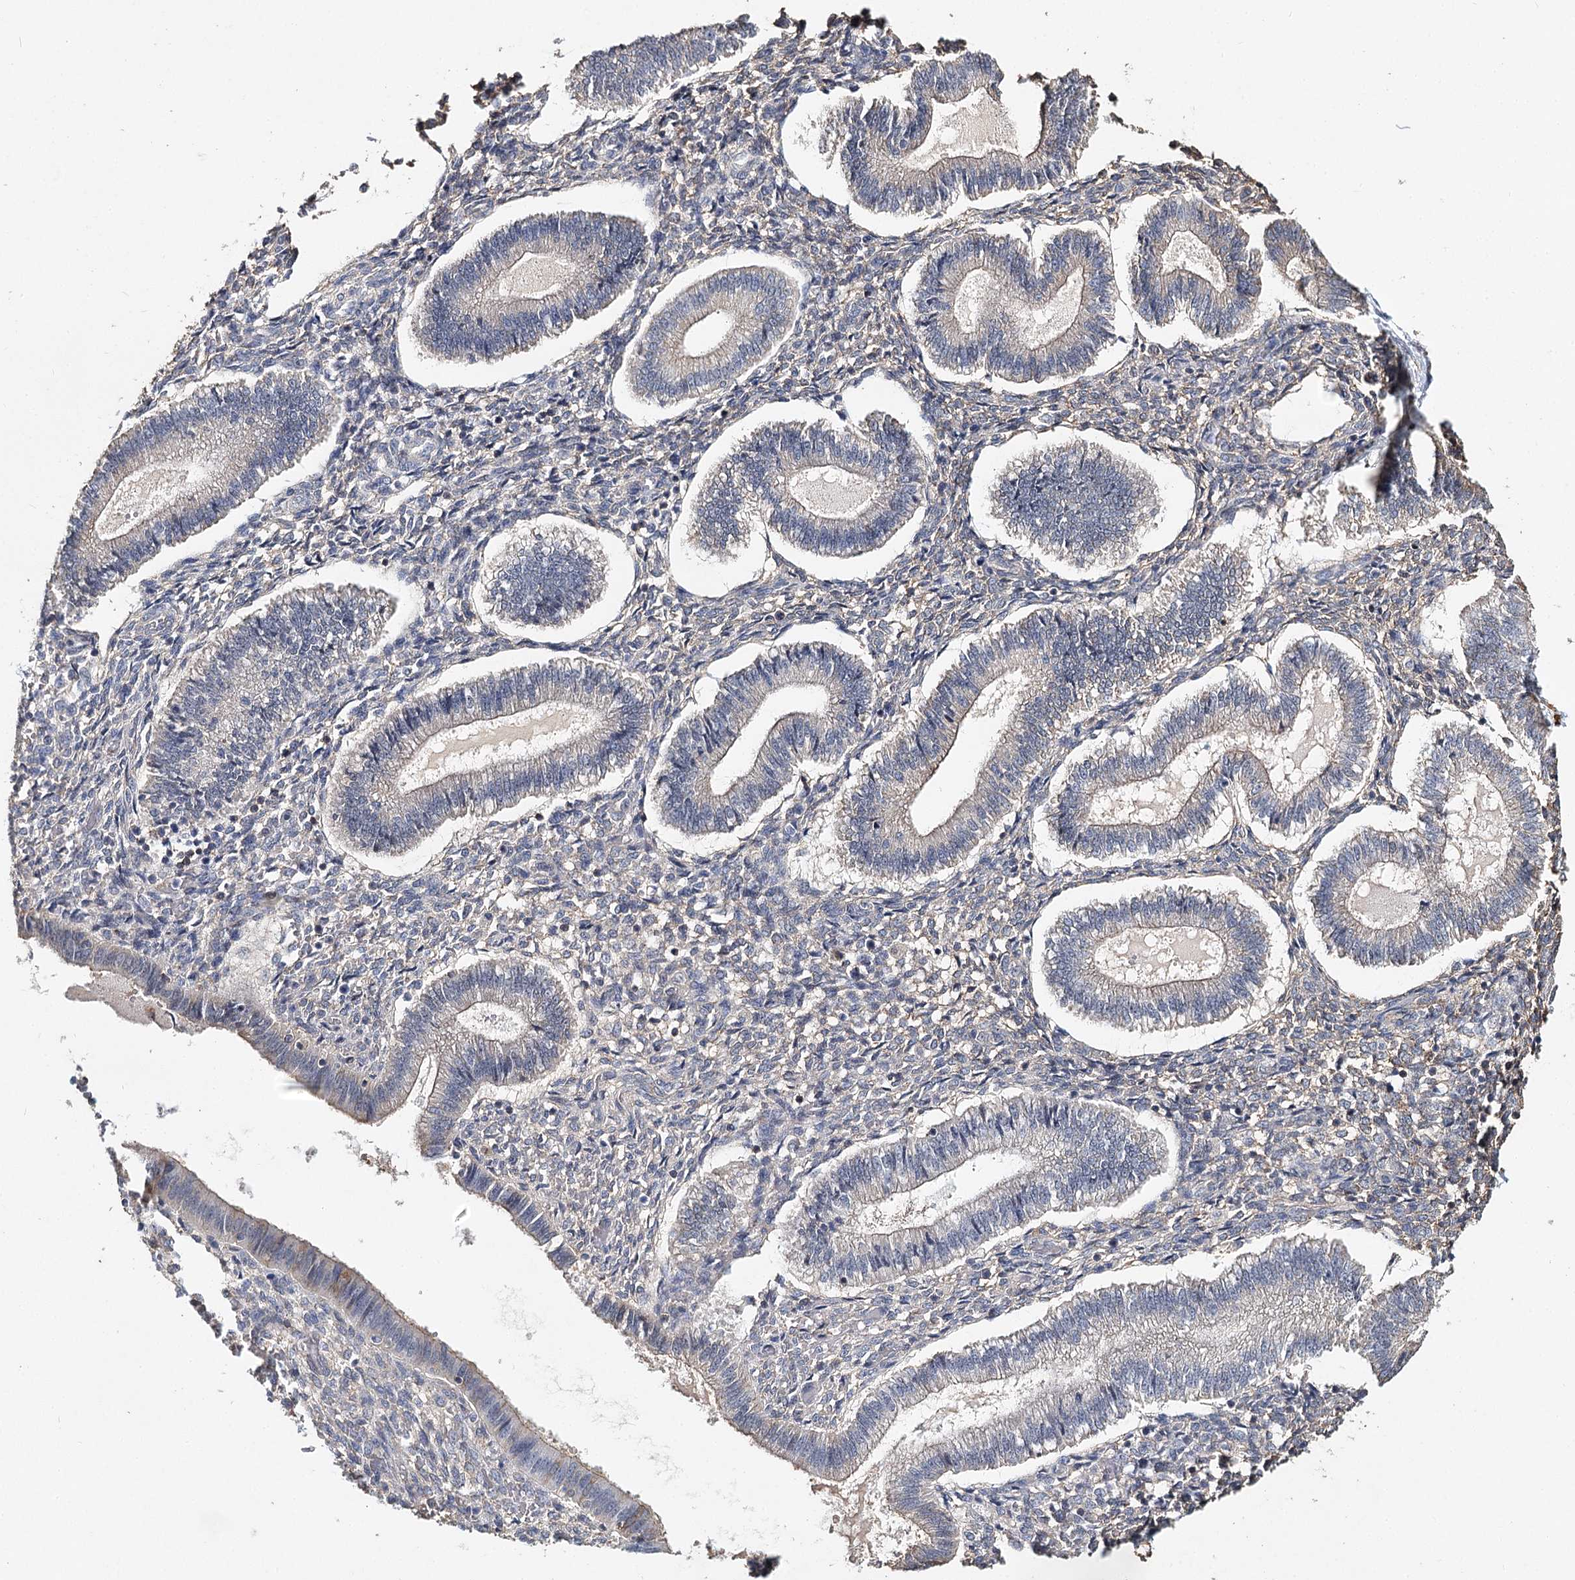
{"staining": {"intensity": "weak", "quantity": "<25%", "location": "cytoplasmic/membranous"}, "tissue": "endometrium", "cell_type": "Cells in endometrial stroma", "image_type": "normal", "snomed": [{"axis": "morphology", "description": "Normal tissue, NOS"}, {"axis": "topography", "description": "Endometrium"}], "caption": "Human endometrium stained for a protein using IHC reveals no positivity in cells in endometrial stroma.", "gene": "TMEM218", "patient": {"sex": "female", "age": 25}}